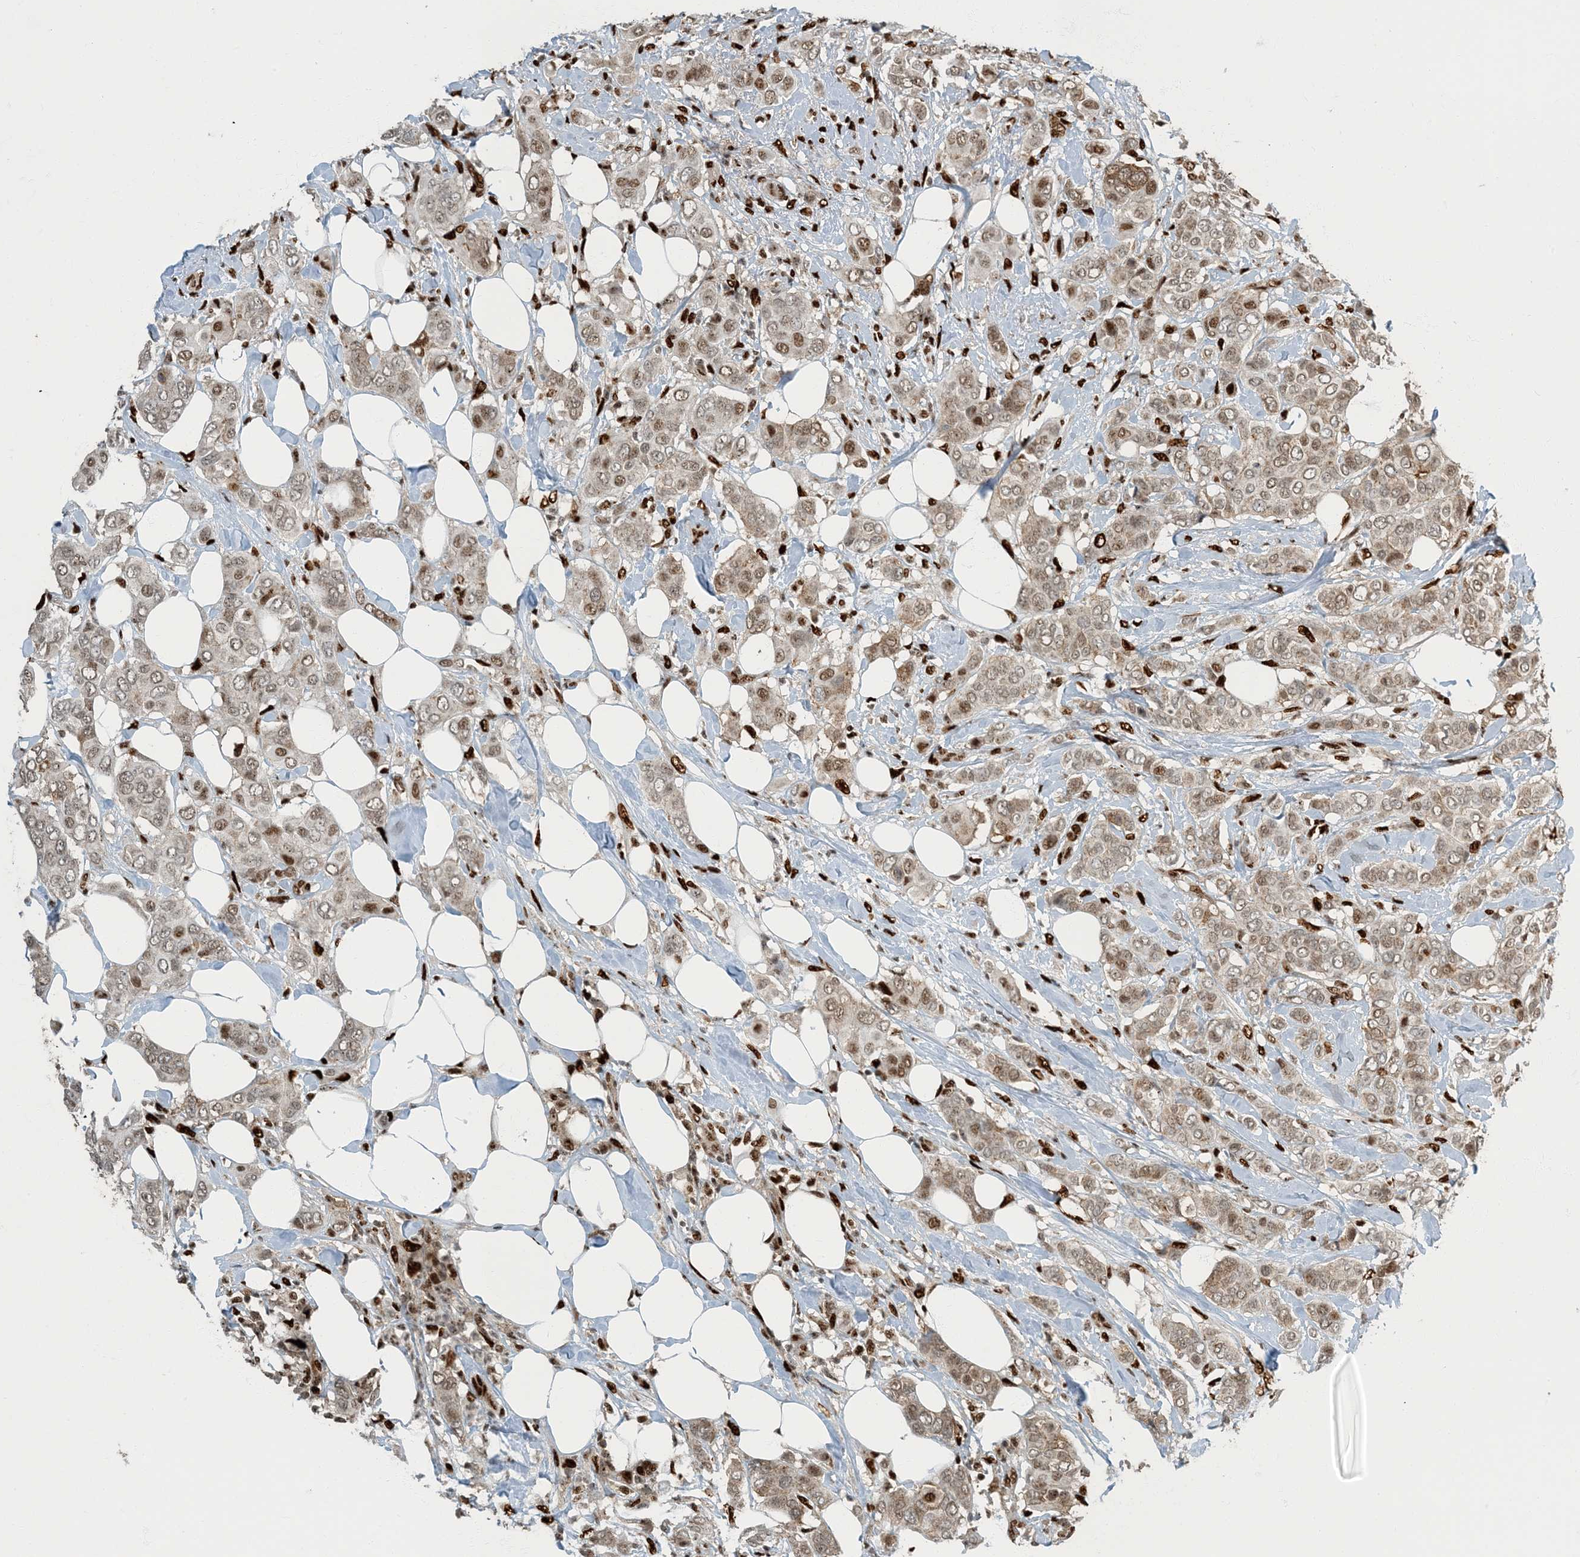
{"staining": {"intensity": "moderate", "quantity": ">75%", "location": "cytoplasmic/membranous,nuclear"}, "tissue": "breast cancer", "cell_type": "Tumor cells", "image_type": "cancer", "snomed": [{"axis": "morphology", "description": "Lobular carcinoma"}, {"axis": "topography", "description": "Breast"}], "caption": "About >75% of tumor cells in breast cancer display moderate cytoplasmic/membranous and nuclear protein staining as visualized by brown immunohistochemical staining.", "gene": "MBD1", "patient": {"sex": "female", "age": 51}}